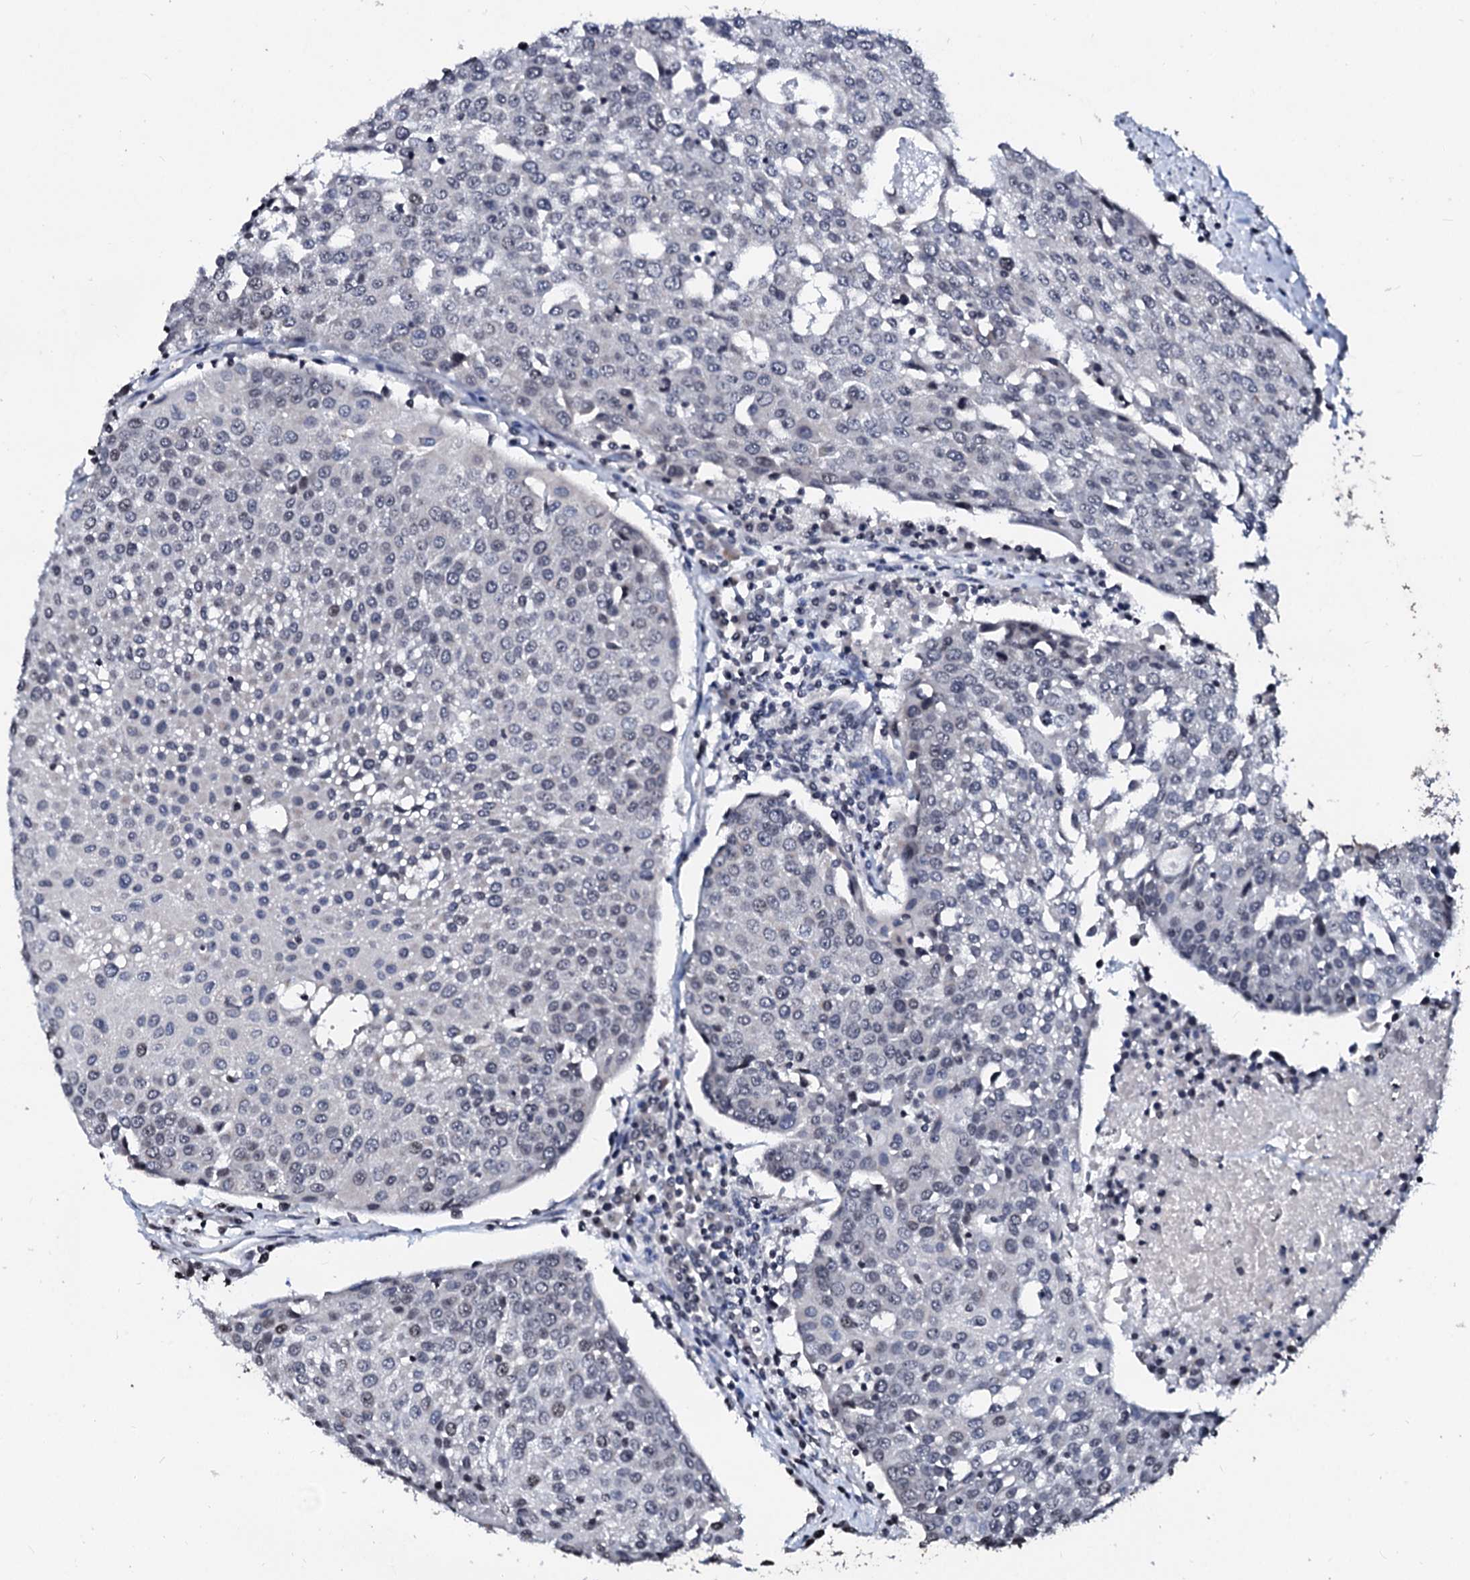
{"staining": {"intensity": "weak", "quantity": "<25%", "location": "nuclear"}, "tissue": "urothelial cancer", "cell_type": "Tumor cells", "image_type": "cancer", "snomed": [{"axis": "morphology", "description": "Urothelial carcinoma, High grade"}, {"axis": "topography", "description": "Urinary bladder"}], "caption": "High magnification brightfield microscopy of urothelial cancer stained with DAB (3,3'-diaminobenzidine) (brown) and counterstained with hematoxylin (blue): tumor cells show no significant staining. (Immunohistochemistry (ihc), brightfield microscopy, high magnification).", "gene": "LSM11", "patient": {"sex": "female", "age": 85}}